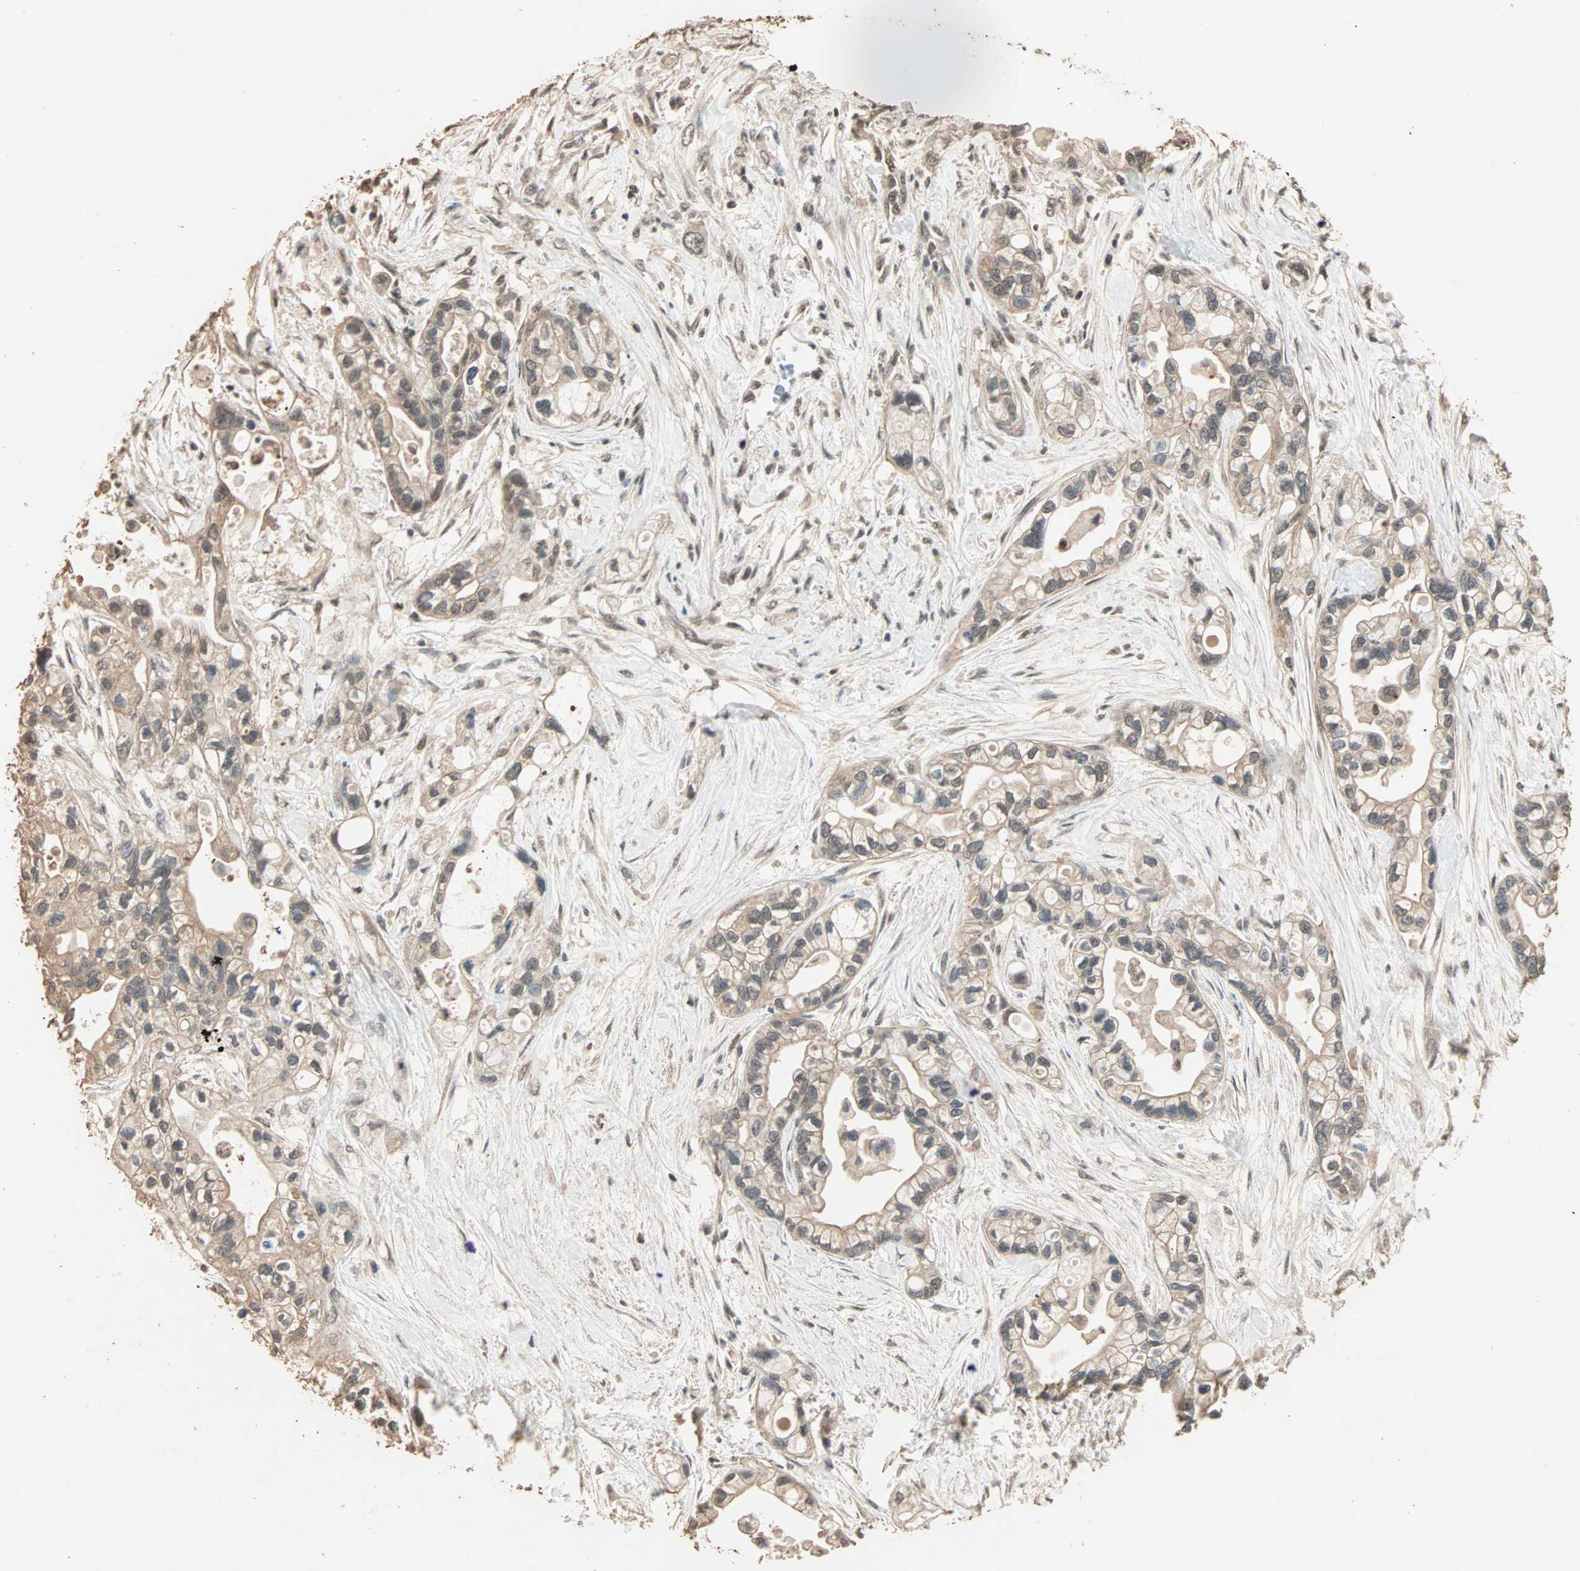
{"staining": {"intensity": "weak", "quantity": ">75%", "location": "cytoplasmic/membranous,nuclear"}, "tissue": "pancreatic cancer", "cell_type": "Tumor cells", "image_type": "cancer", "snomed": [{"axis": "morphology", "description": "Adenocarcinoma, NOS"}, {"axis": "topography", "description": "Pancreas"}], "caption": "Immunohistochemistry image of neoplastic tissue: human adenocarcinoma (pancreatic) stained using immunohistochemistry exhibits low levels of weak protein expression localized specifically in the cytoplasmic/membranous and nuclear of tumor cells, appearing as a cytoplasmic/membranous and nuclear brown color.", "gene": "ZBTB33", "patient": {"sex": "female", "age": 77}}